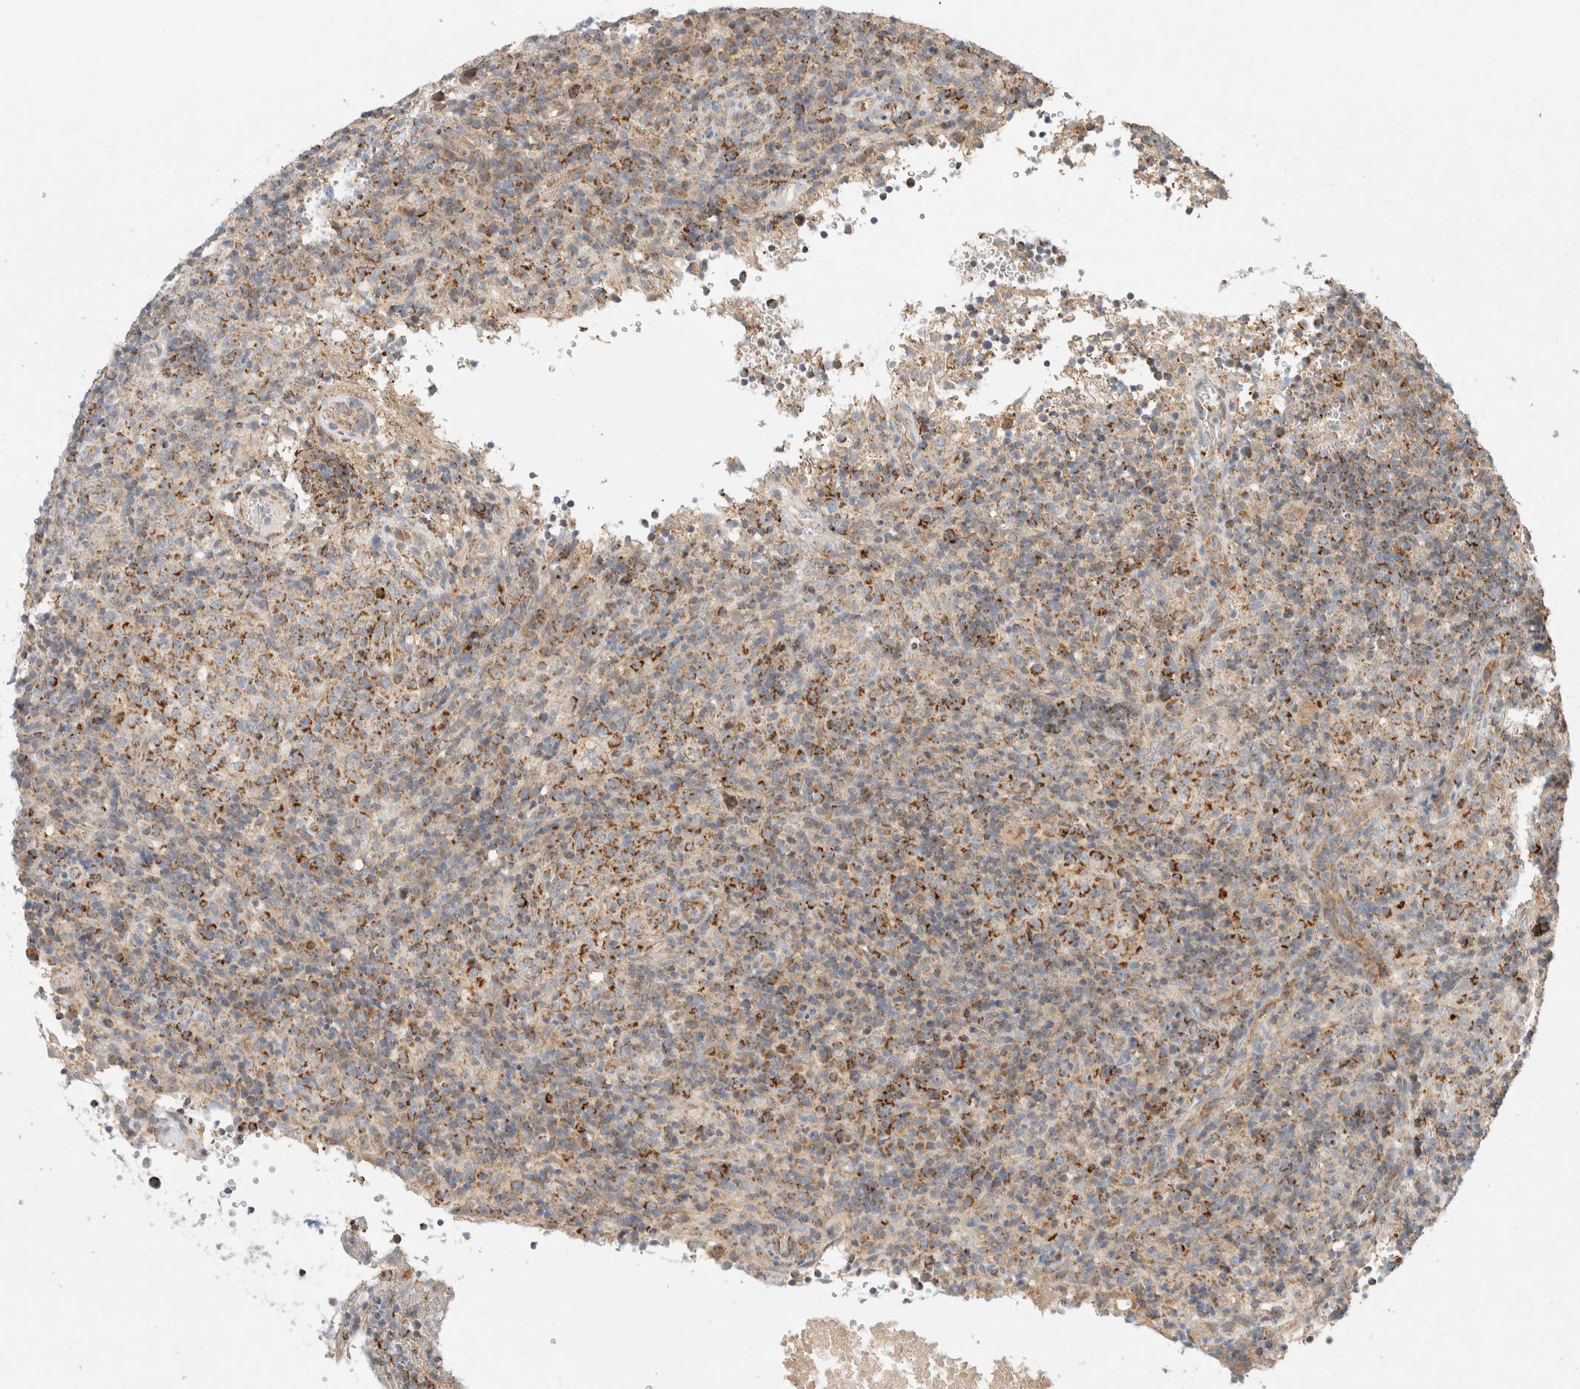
{"staining": {"intensity": "moderate", "quantity": "25%-75%", "location": "cytoplasmic/membranous"}, "tissue": "lymphoma", "cell_type": "Tumor cells", "image_type": "cancer", "snomed": [{"axis": "morphology", "description": "Malignant lymphoma, non-Hodgkin's type, High grade"}, {"axis": "topography", "description": "Lymph node"}], "caption": "A histopathology image showing moderate cytoplasmic/membranous staining in about 25%-75% of tumor cells in lymphoma, as visualized by brown immunohistochemical staining.", "gene": "MRM3", "patient": {"sex": "female", "age": 76}}